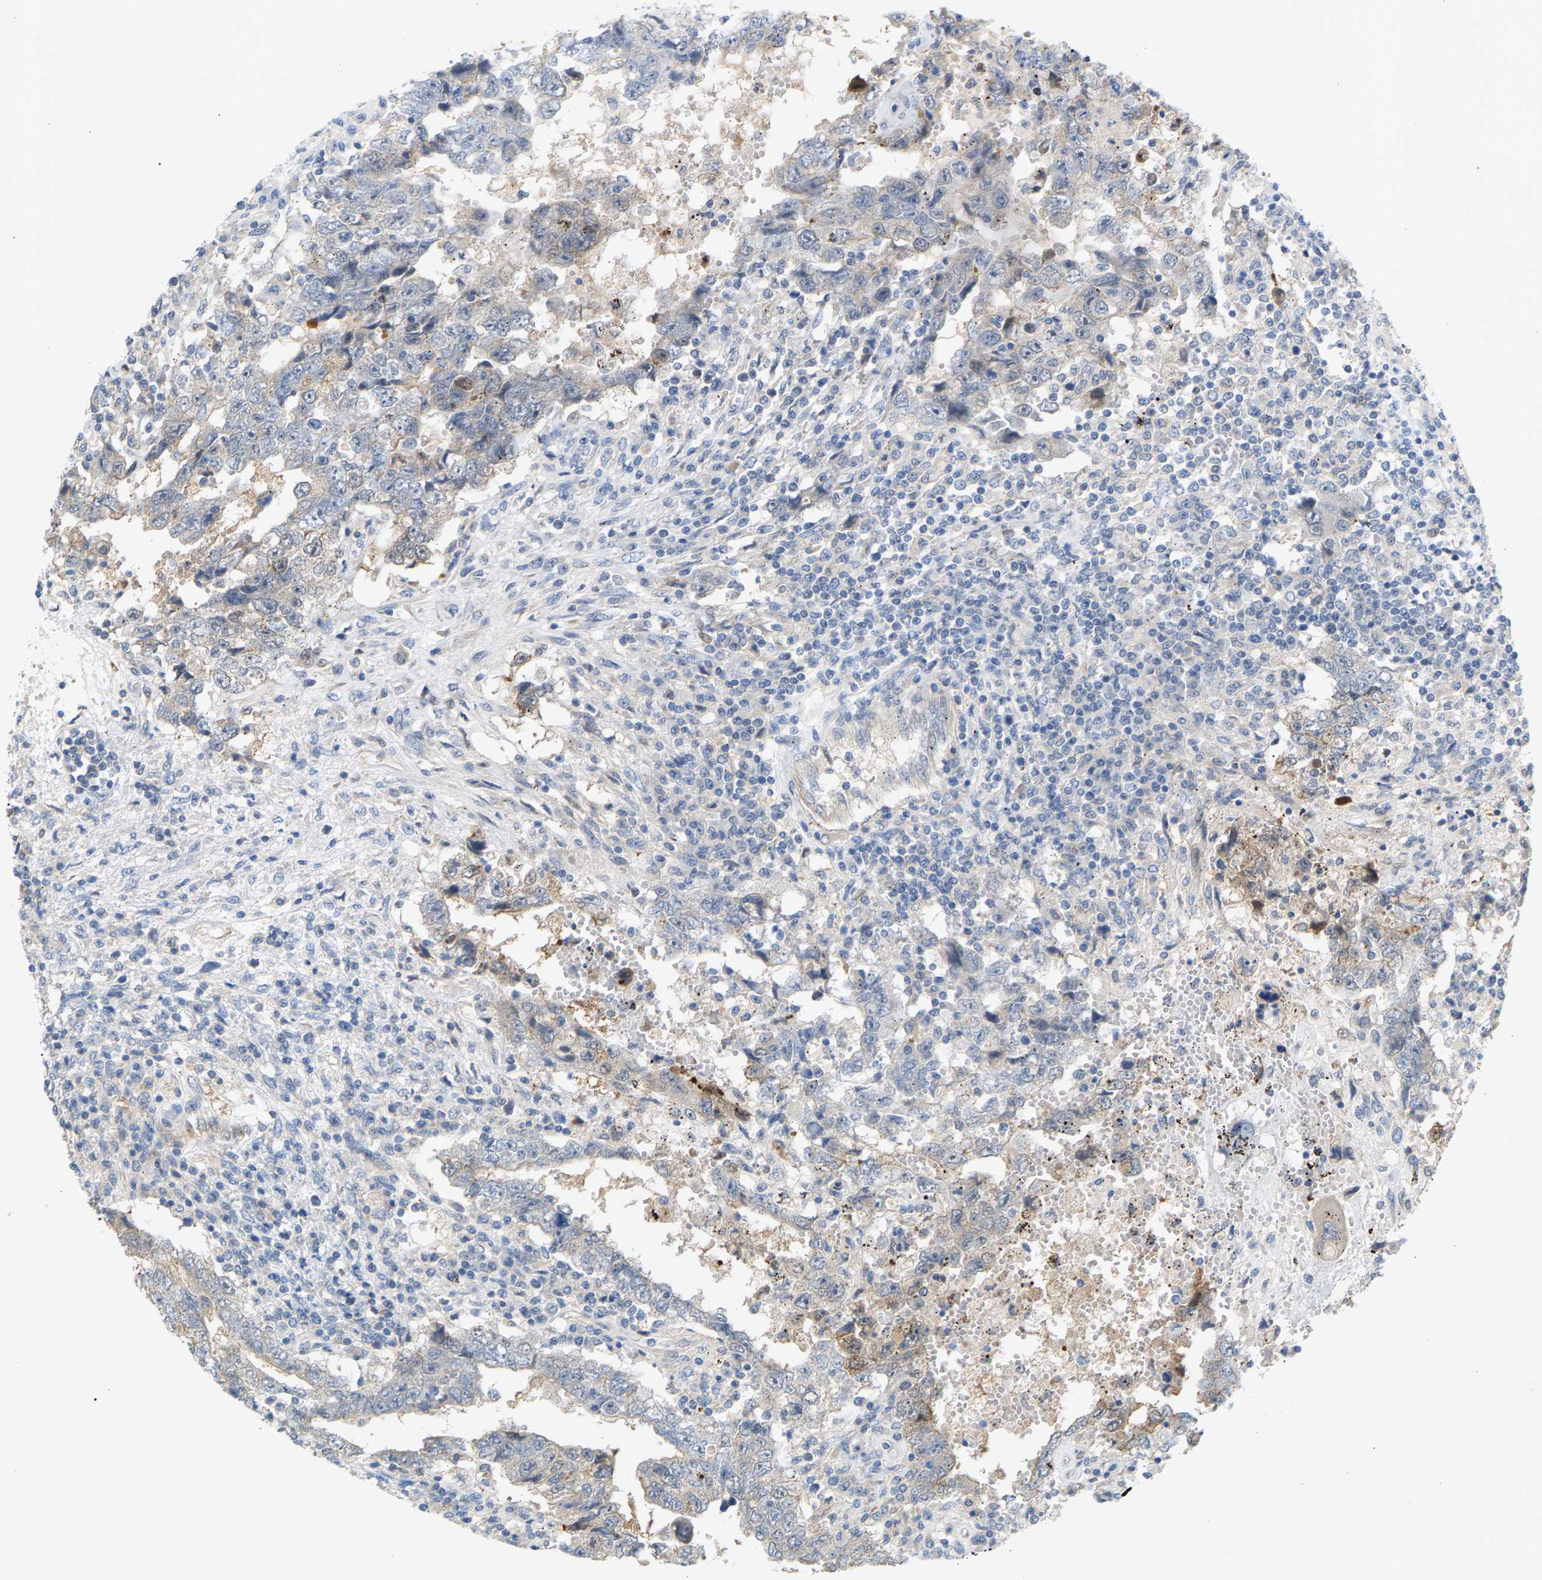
{"staining": {"intensity": "weak", "quantity": "<25%", "location": "cytoplasmic/membranous"}, "tissue": "testis cancer", "cell_type": "Tumor cells", "image_type": "cancer", "snomed": [{"axis": "morphology", "description": "Carcinoma, Embryonal, NOS"}, {"axis": "topography", "description": "Testis"}], "caption": "Histopathology image shows no protein staining in tumor cells of testis cancer tissue.", "gene": "KRTAP27-1", "patient": {"sex": "male", "age": 26}}